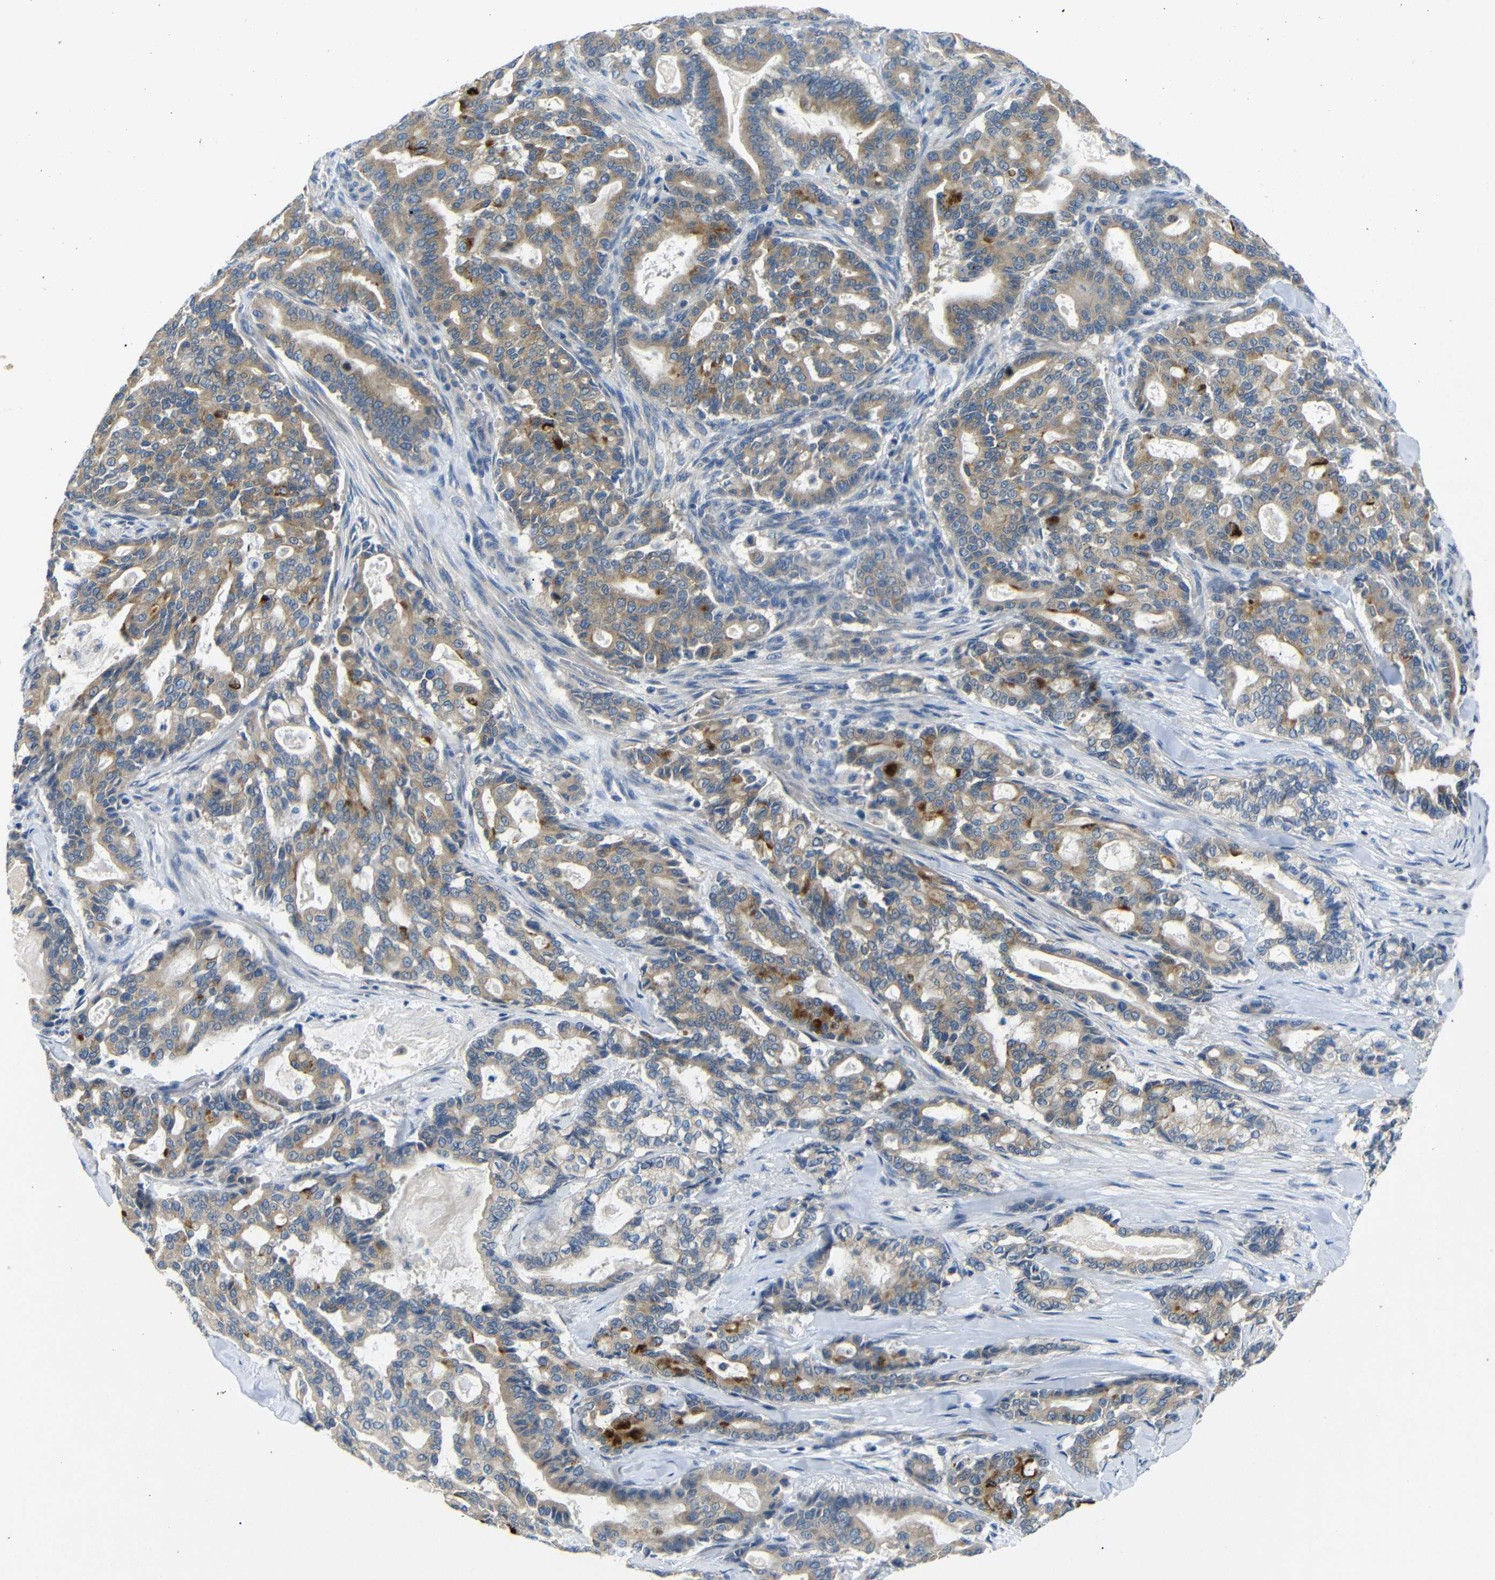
{"staining": {"intensity": "moderate", "quantity": ">75%", "location": "cytoplasmic/membranous"}, "tissue": "pancreatic cancer", "cell_type": "Tumor cells", "image_type": "cancer", "snomed": [{"axis": "morphology", "description": "Adenocarcinoma, NOS"}, {"axis": "topography", "description": "Pancreas"}], "caption": "Protein staining of pancreatic adenocarcinoma tissue displays moderate cytoplasmic/membranous positivity in approximately >75% of tumor cells.", "gene": "DCP1A", "patient": {"sex": "male", "age": 63}}